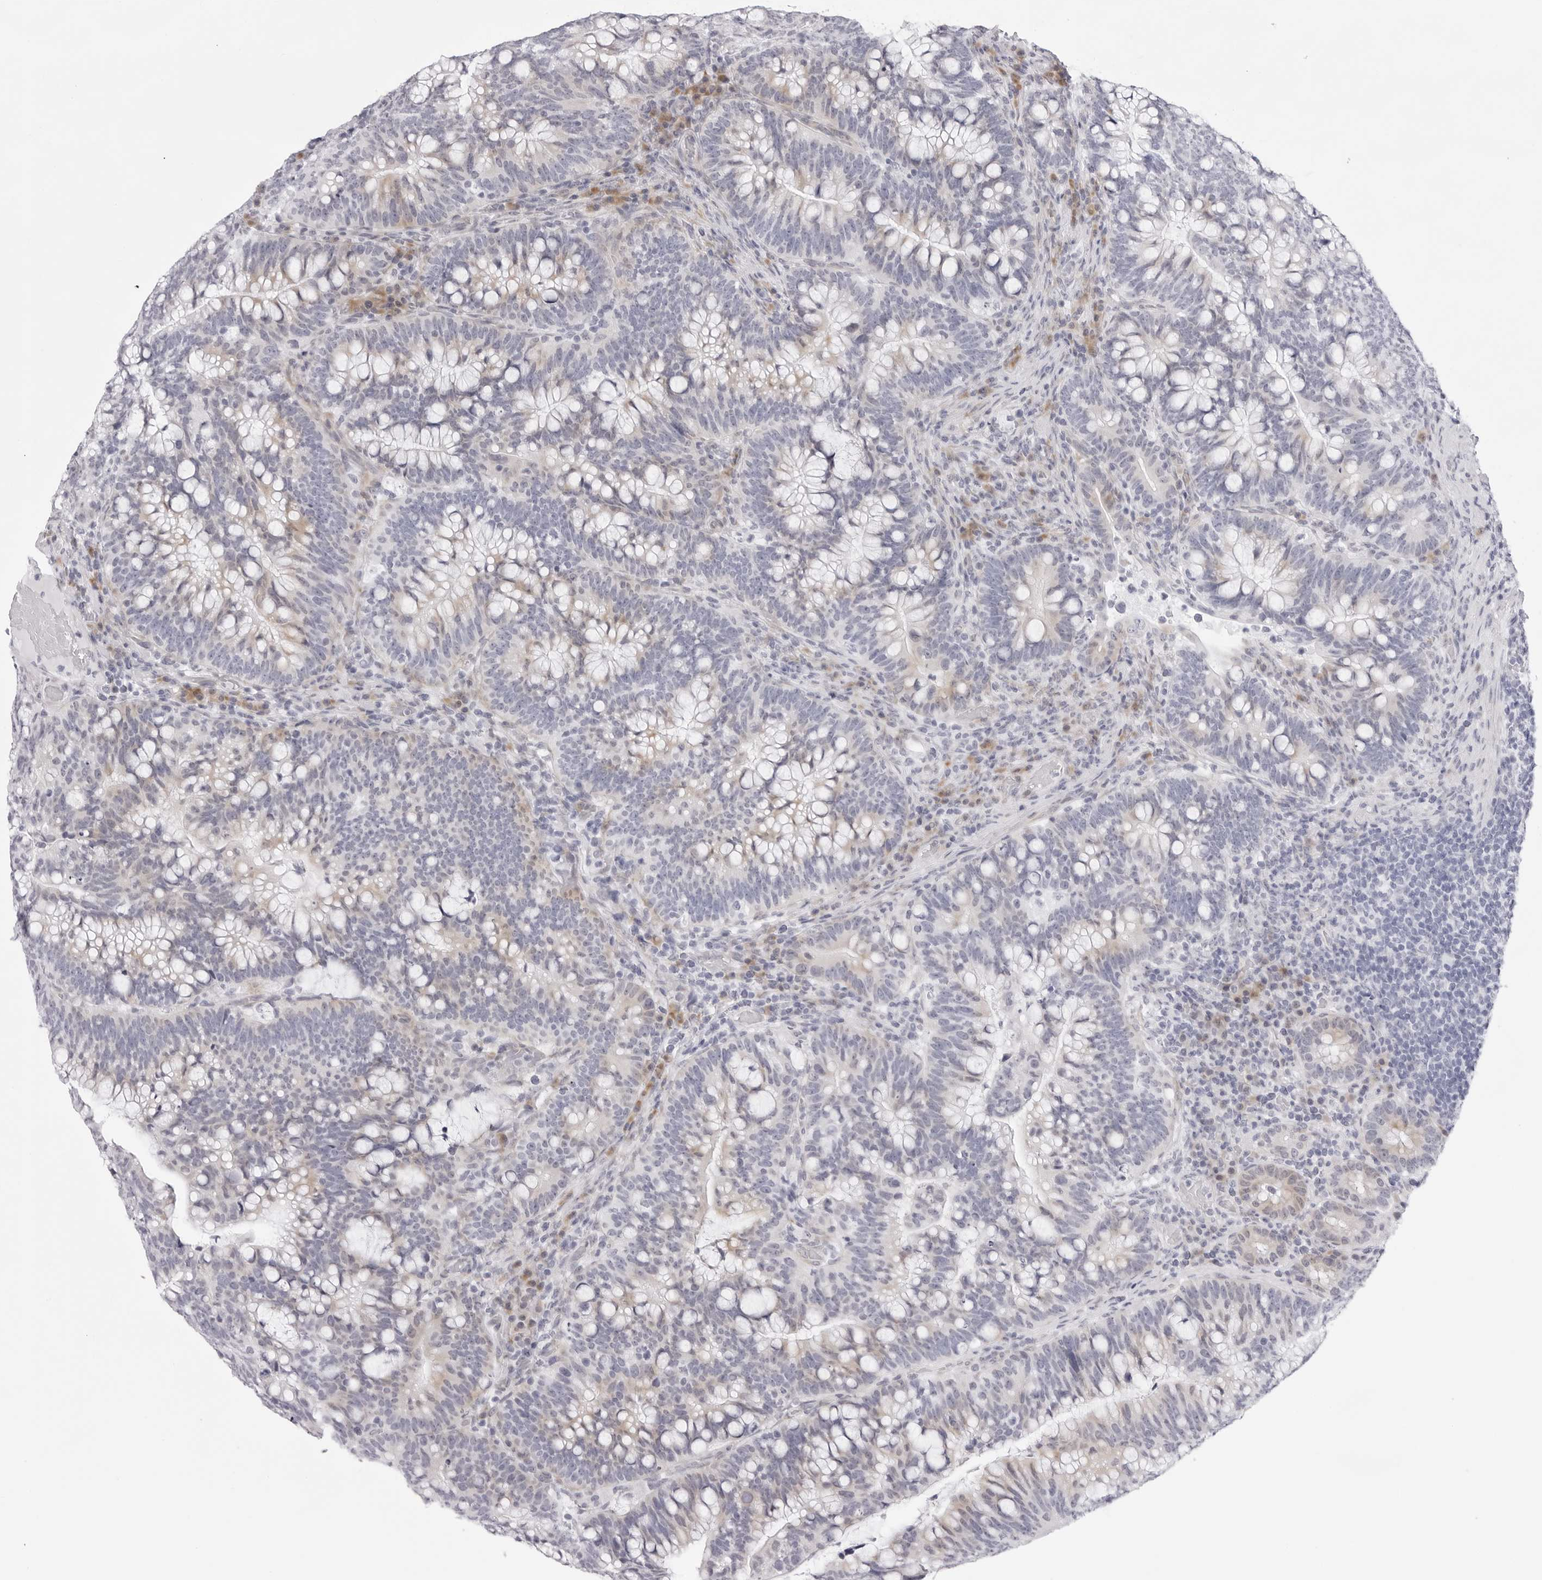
{"staining": {"intensity": "negative", "quantity": "none", "location": "none"}, "tissue": "colorectal cancer", "cell_type": "Tumor cells", "image_type": "cancer", "snomed": [{"axis": "morphology", "description": "Adenocarcinoma, NOS"}, {"axis": "topography", "description": "Colon"}], "caption": "Photomicrograph shows no protein positivity in tumor cells of colorectal cancer tissue.", "gene": "SMIM2", "patient": {"sex": "female", "age": 66}}